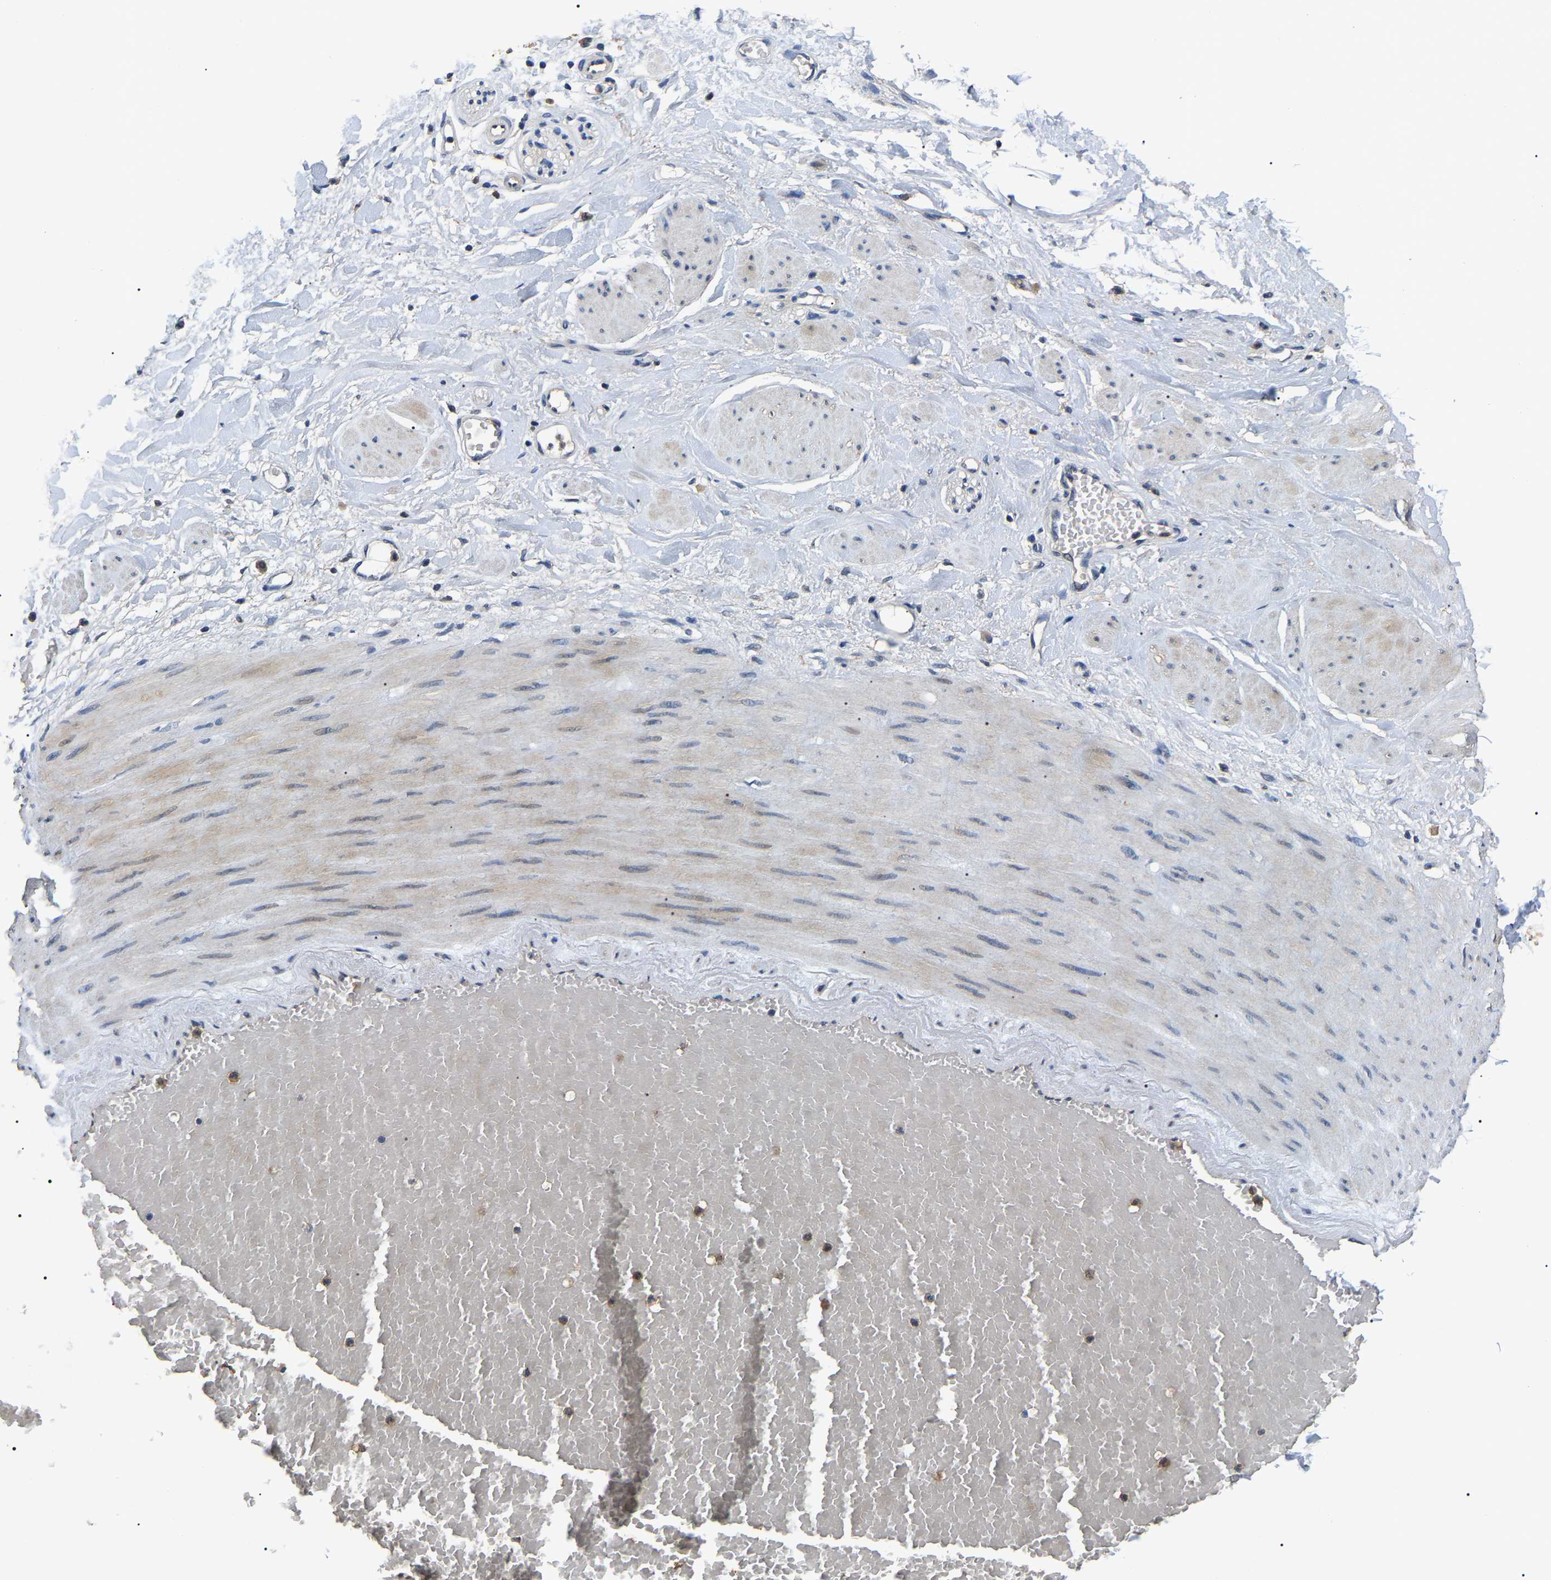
{"staining": {"intensity": "weak", "quantity": ">75%", "location": "cytoplasmic/membranous"}, "tissue": "adipose tissue", "cell_type": "Adipocytes", "image_type": "normal", "snomed": [{"axis": "morphology", "description": "Normal tissue, NOS"}, {"axis": "topography", "description": "Soft tissue"}, {"axis": "topography", "description": "Vascular tissue"}], "caption": "Immunohistochemical staining of unremarkable adipose tissue shows weak cytoplasmic/membranous protein positivity in approximately >75% of adipocytes. (DAB (3,3'-diaminobenzidine) IHC with brightfield microscopy, high magnification).", "gene": "PSMD8", "patient": {"sex": "female", "age": 35}}